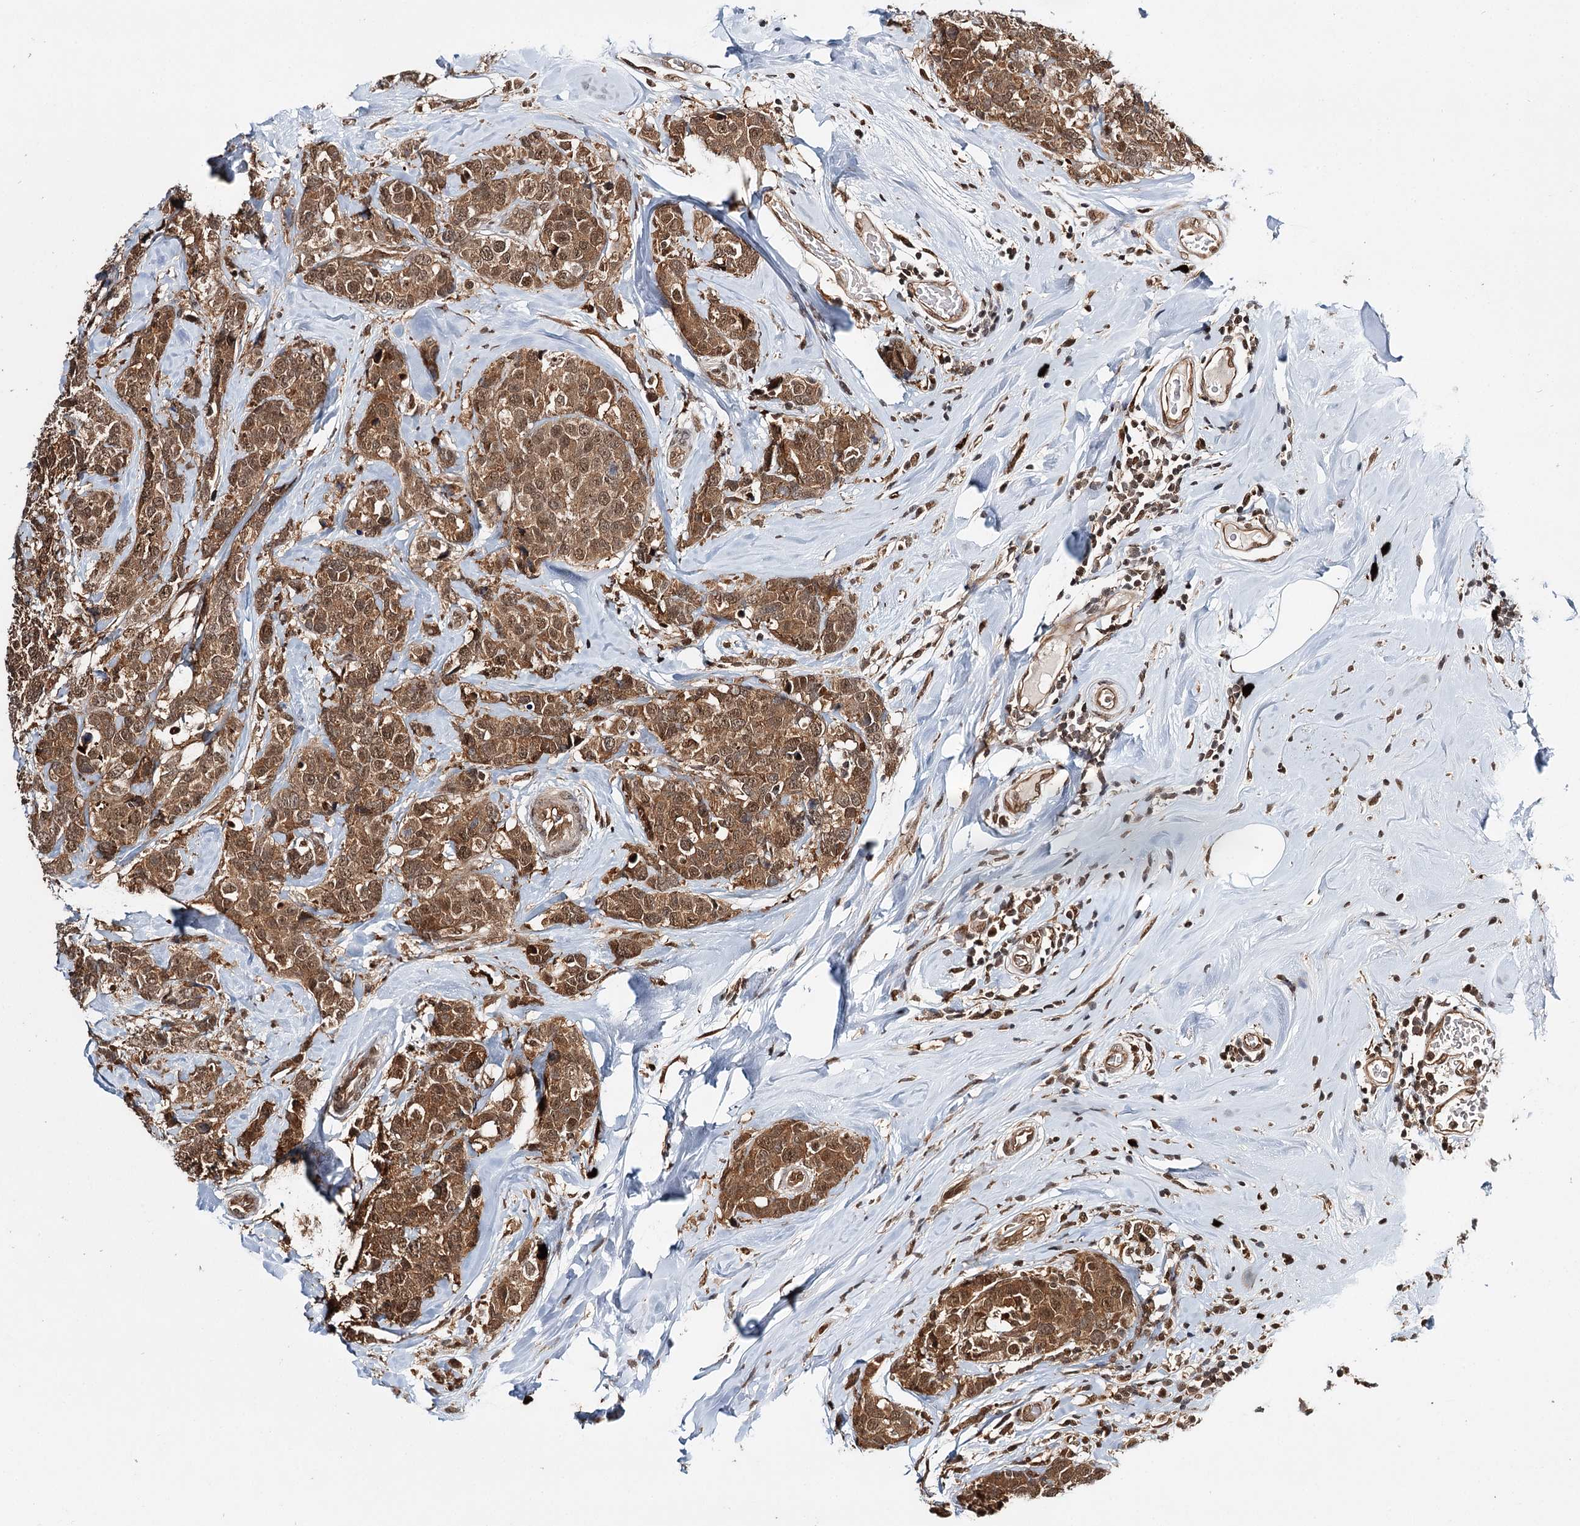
{"staining": {"intensity": "moderate", "quantity": ">75%", "location": "cytoplasmic/membranous,nuclear"}, "tissue": "breast cancer", "cell_type": "Tumor cells", "image_type": "cancer", "snomed": [{"axis": "morphology", "description": "Lobular carcinoma"}, {"axis": "topography", "description": "Breast"}], "caption": "Breast cancer stained with a brown dye demonstrates moderate cytoplasmic/membranous and nuclear positive staining in approximately >75% of tumor cells.", "gene": "N6AMT1", "patient": {"sex": "female", "age": 59}}